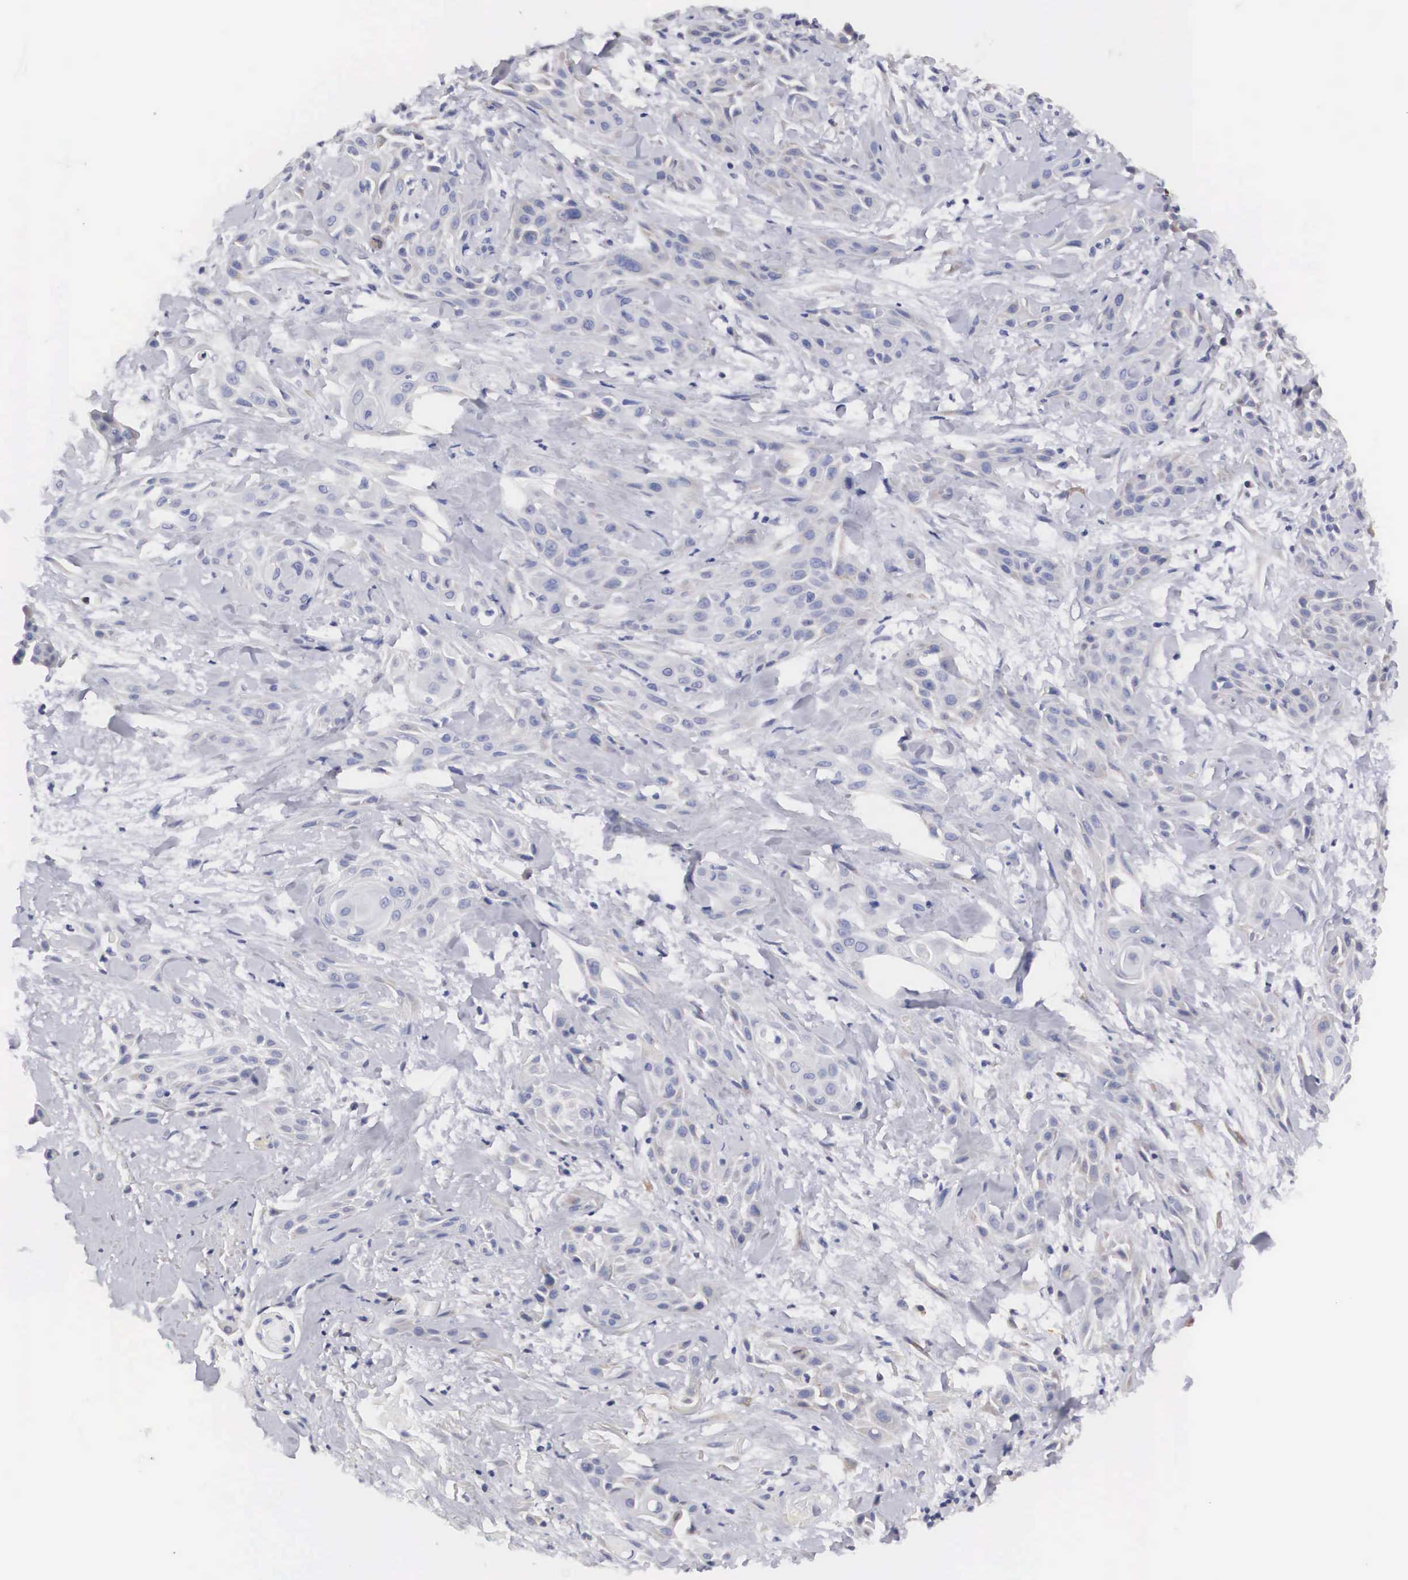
{"staining": {"intensity": "negative", "quantity": "none", "location": "none"}, "tissue": "skin cancer", "cell_type": "Tumor cells", "image_type": "cancer", "snomed": [{"axis": "morphology", "description": "Squamous cell carcinoma, NOS"}, {"axis": "topography", "description": "Skin"}, {"axis": "topography", "description": "Anal"}], "caption": "Immunohistochemistry (IHC) photomicrograph of neoplastic tissue: skin cancer (squamous cell carcinoma) stained with DAB (3,3'-diaminobenzidine) exhibits no significant protein positivity in tumor cells. (Immunohistochemistry (IHC), brightfield microscopy, high magnification).", "gene": "ARMCX3", "patient": {"sex": "male", "age": 64}}